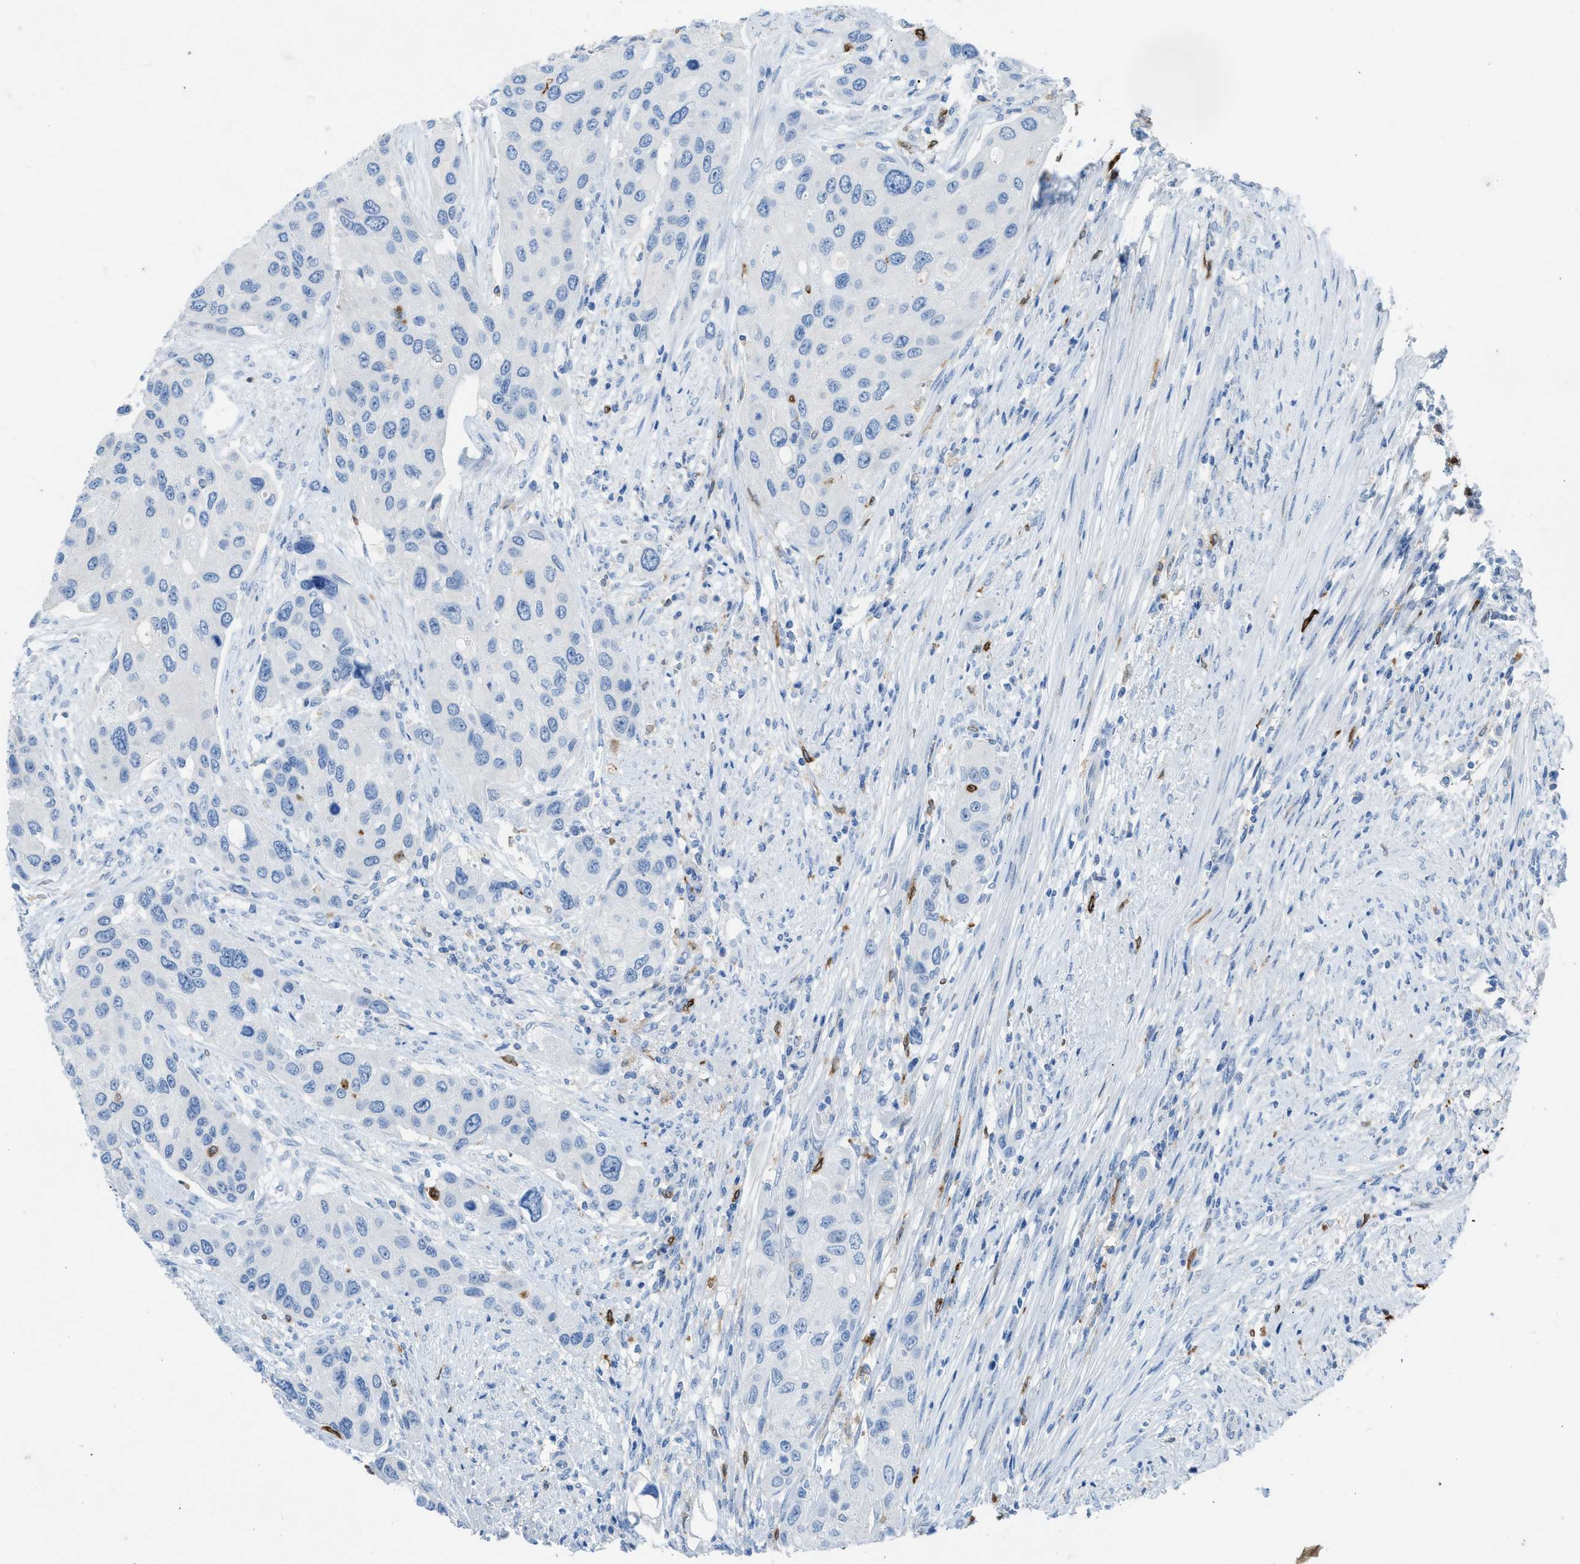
{"staining": {"intensity": "negative", "quantity": "none", "location": "none"}, "tissue": "urothelial cancer", "cell_type": "Tumor cells", "image_type": "cancer", "snomed": [{"axis": "morphology", "description": "Urothelial carcinoma, High grade"}, {"axis": "topography", "description": "Urinary bladder"}], "caption": "Photomicrograph shows no significant protein positivity in tumor cells of high-grade urothelial carcinoma.", "gene": "CLEC10A", "patient": {"sex": "female", "age": 56}}